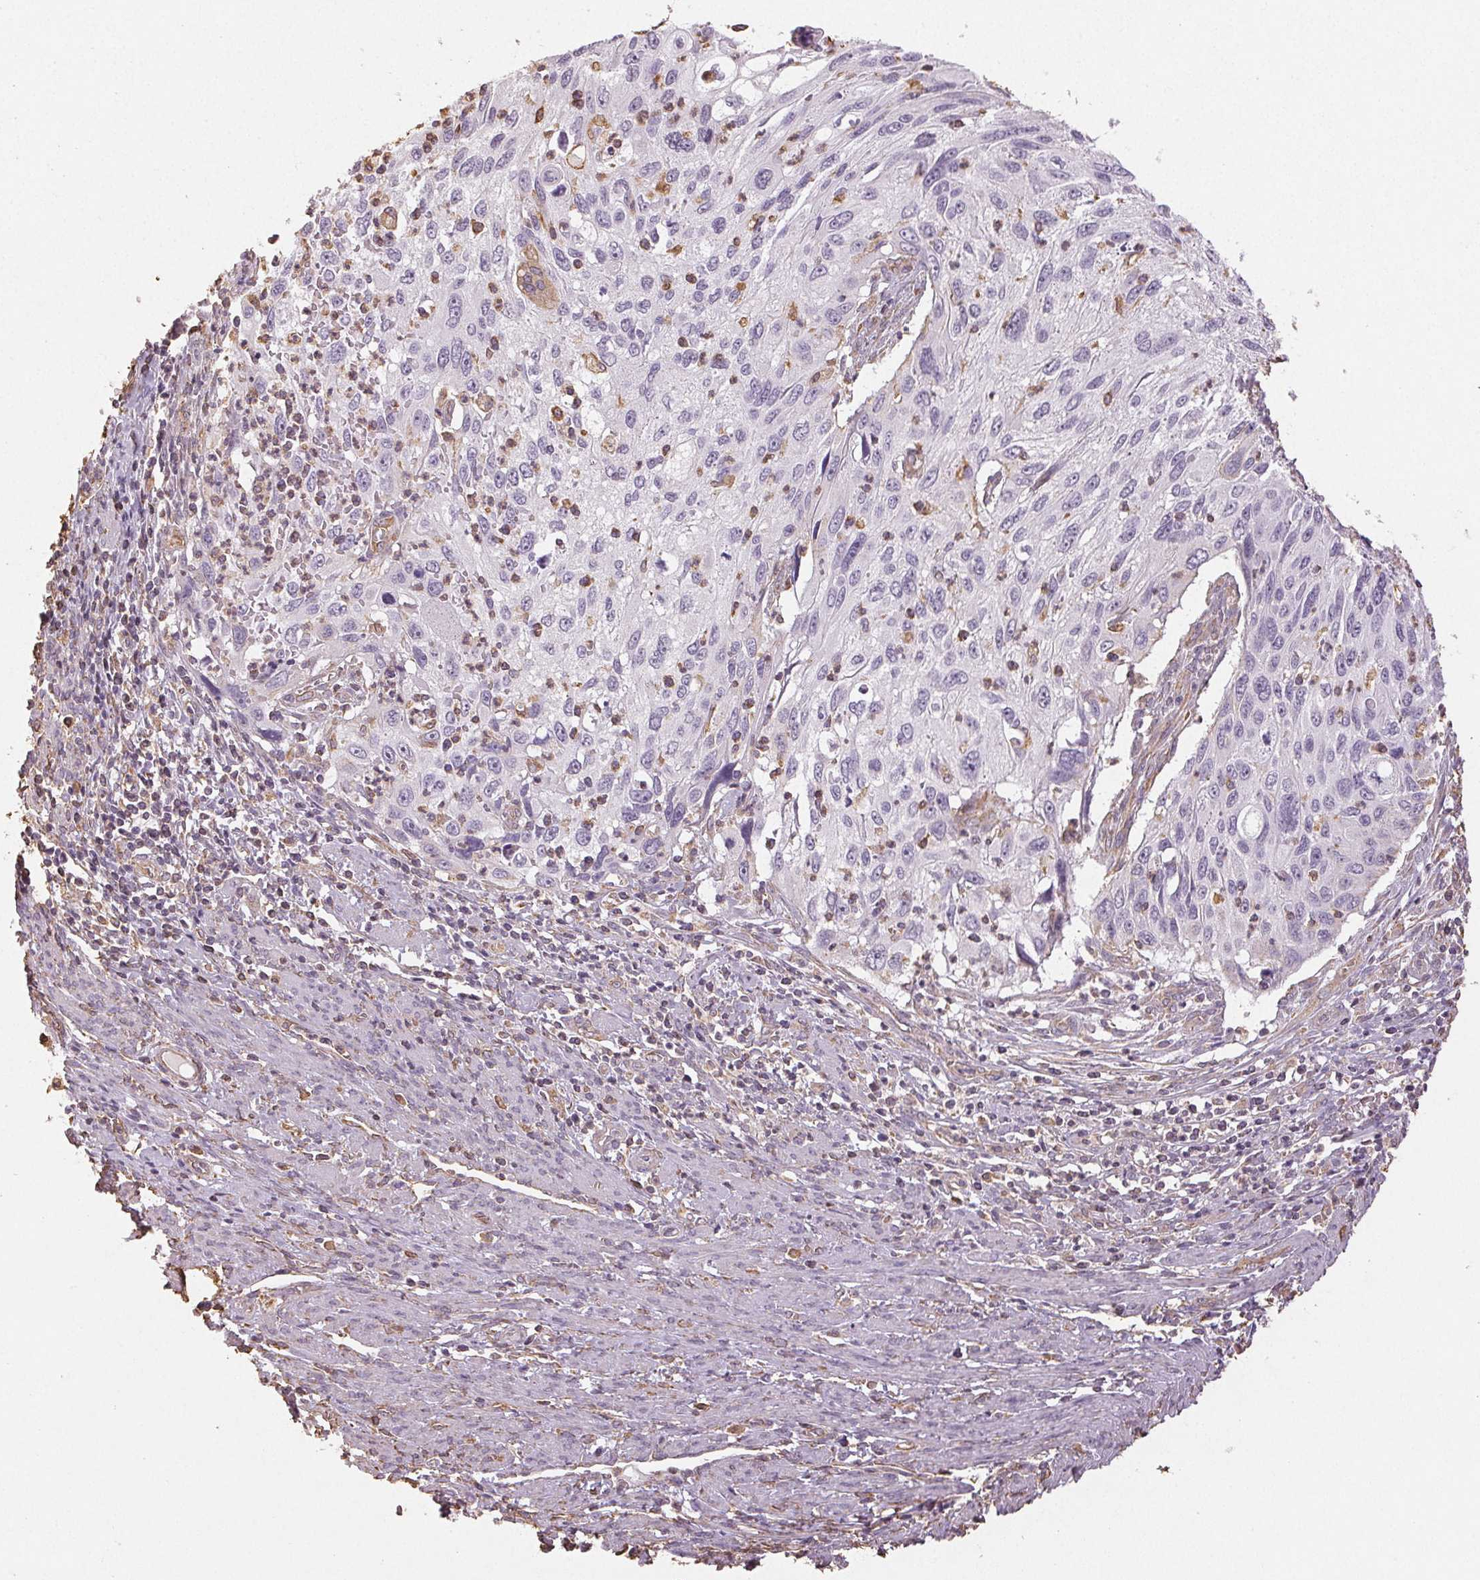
{"staining": {"intensity": "negative", "quantity": "none", "location": "none"}, "tissue": "cervical cancer", "cell_type": "Tumor cells", "image_type": "cancer", "snomed": [{"axis": "morphology", "description": "Squamous cell carcinoma, NOS"}, {"axis": "topography", "description": "Cervix"}], "caption": "Tumor cells are negative for brown protein staining in cervical cancer.", "gene": "COL7A1", "patient": {"sex": "female", "age": 70}}